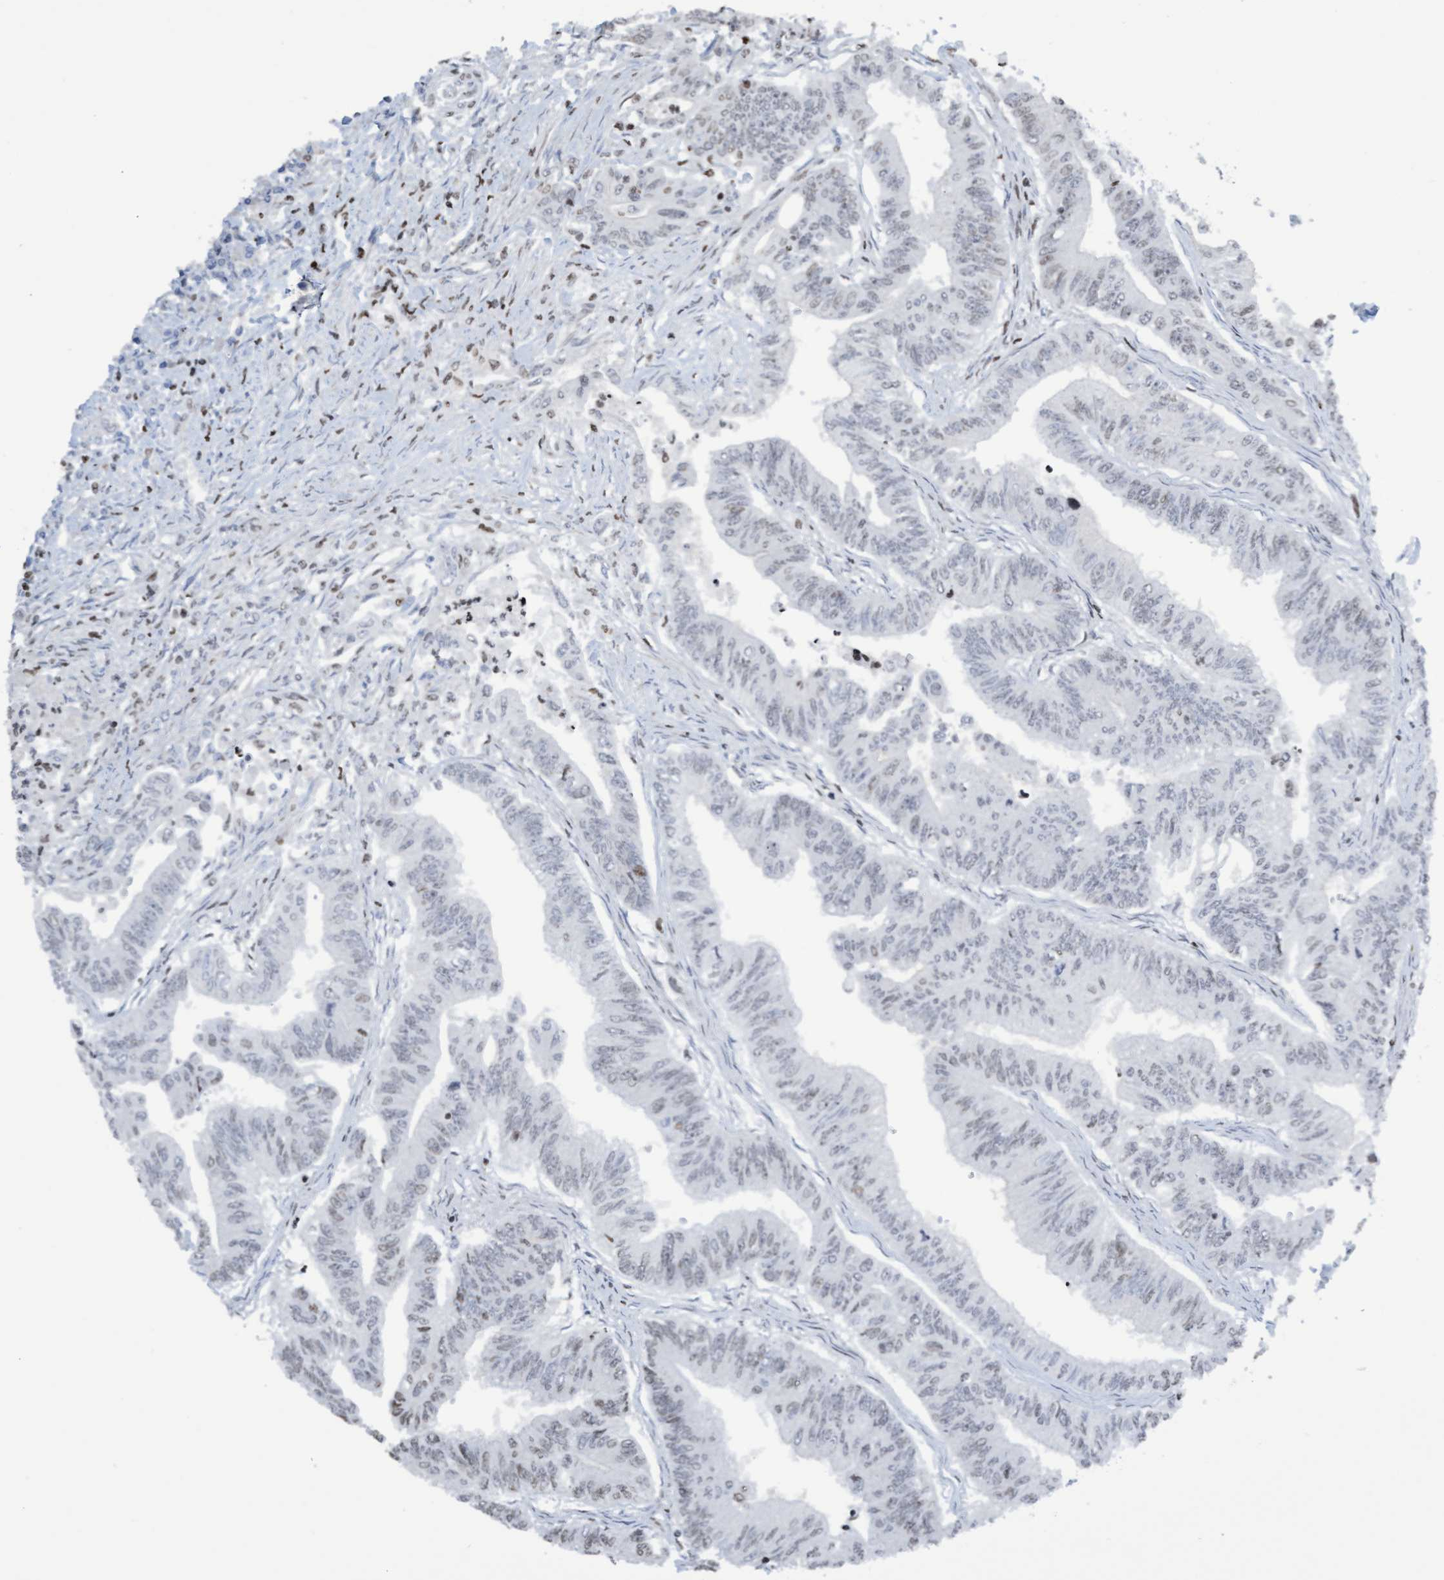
{"staining": {"intensity": "weak", "quantity": "<25%", "location": "nuclear"}, "tissue": "colorectal cancer", "cell_type": "Tumor cells", "image_type": "cancer", "snomed": [{"axis": "morphology", "description": "Adenoma, NOS"}, {"axis": "morphology", "description": "Adenocarcinoma, NOS"}, {"axis": "topography", "description": "Colon"}], "caption": "High power microscopy photomicrograph of an immunohistochemistry (IHC) photomicrograph of adenocarcinoma (colorectal), revealing no significant staining in tumor cells.", "gene": "CBX2", "patient": {"sex": "male", "age": 79}}